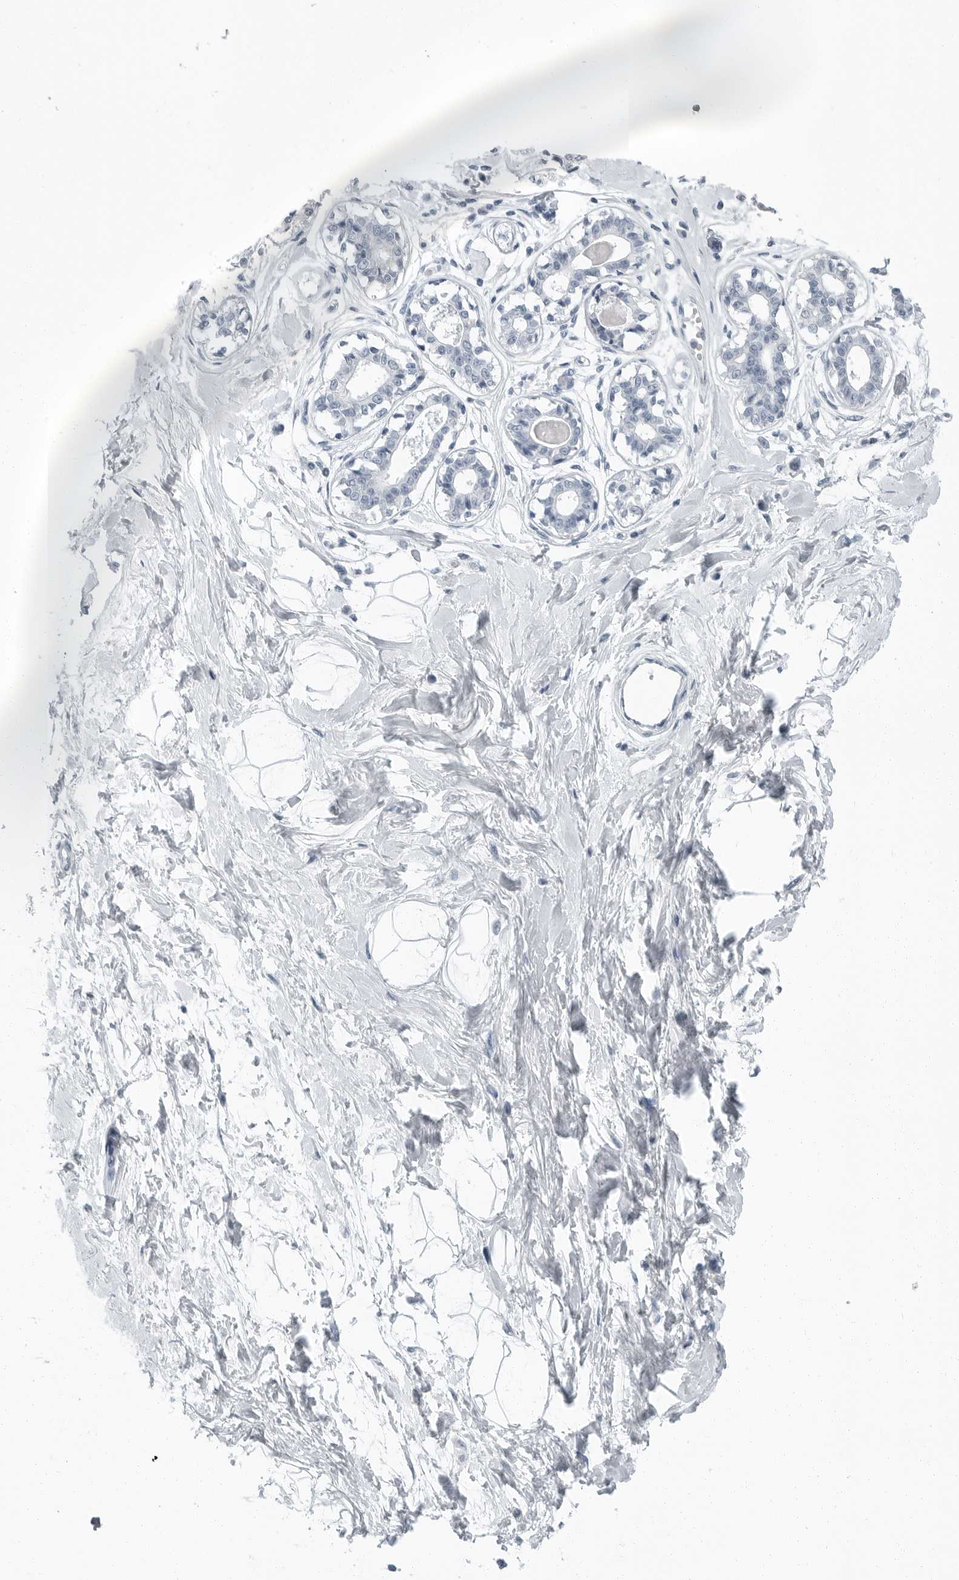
{"staining": {"intensity": "negative", "quantity": "none", "location": "none"}, "tissue": "breast", "cell_type": "Adipocytes", "image_type": "normal", "snomed": [{"axis": "morphology", "description": "Normal tissue, NOS"}, {"axis": "topography", "description": "Breast"}], "caption": "Adipocytes show no significant expression in unremarkable breast. The staining was performed using DAB (3,3'-diaminobenzidine) to visualize the protein expression in brown, while the nuclei were stained in blue with hematoxylin (Magnification: 20x).", "gene": "ZPBP2", "patient": {"sex": "female", "age": 45}}